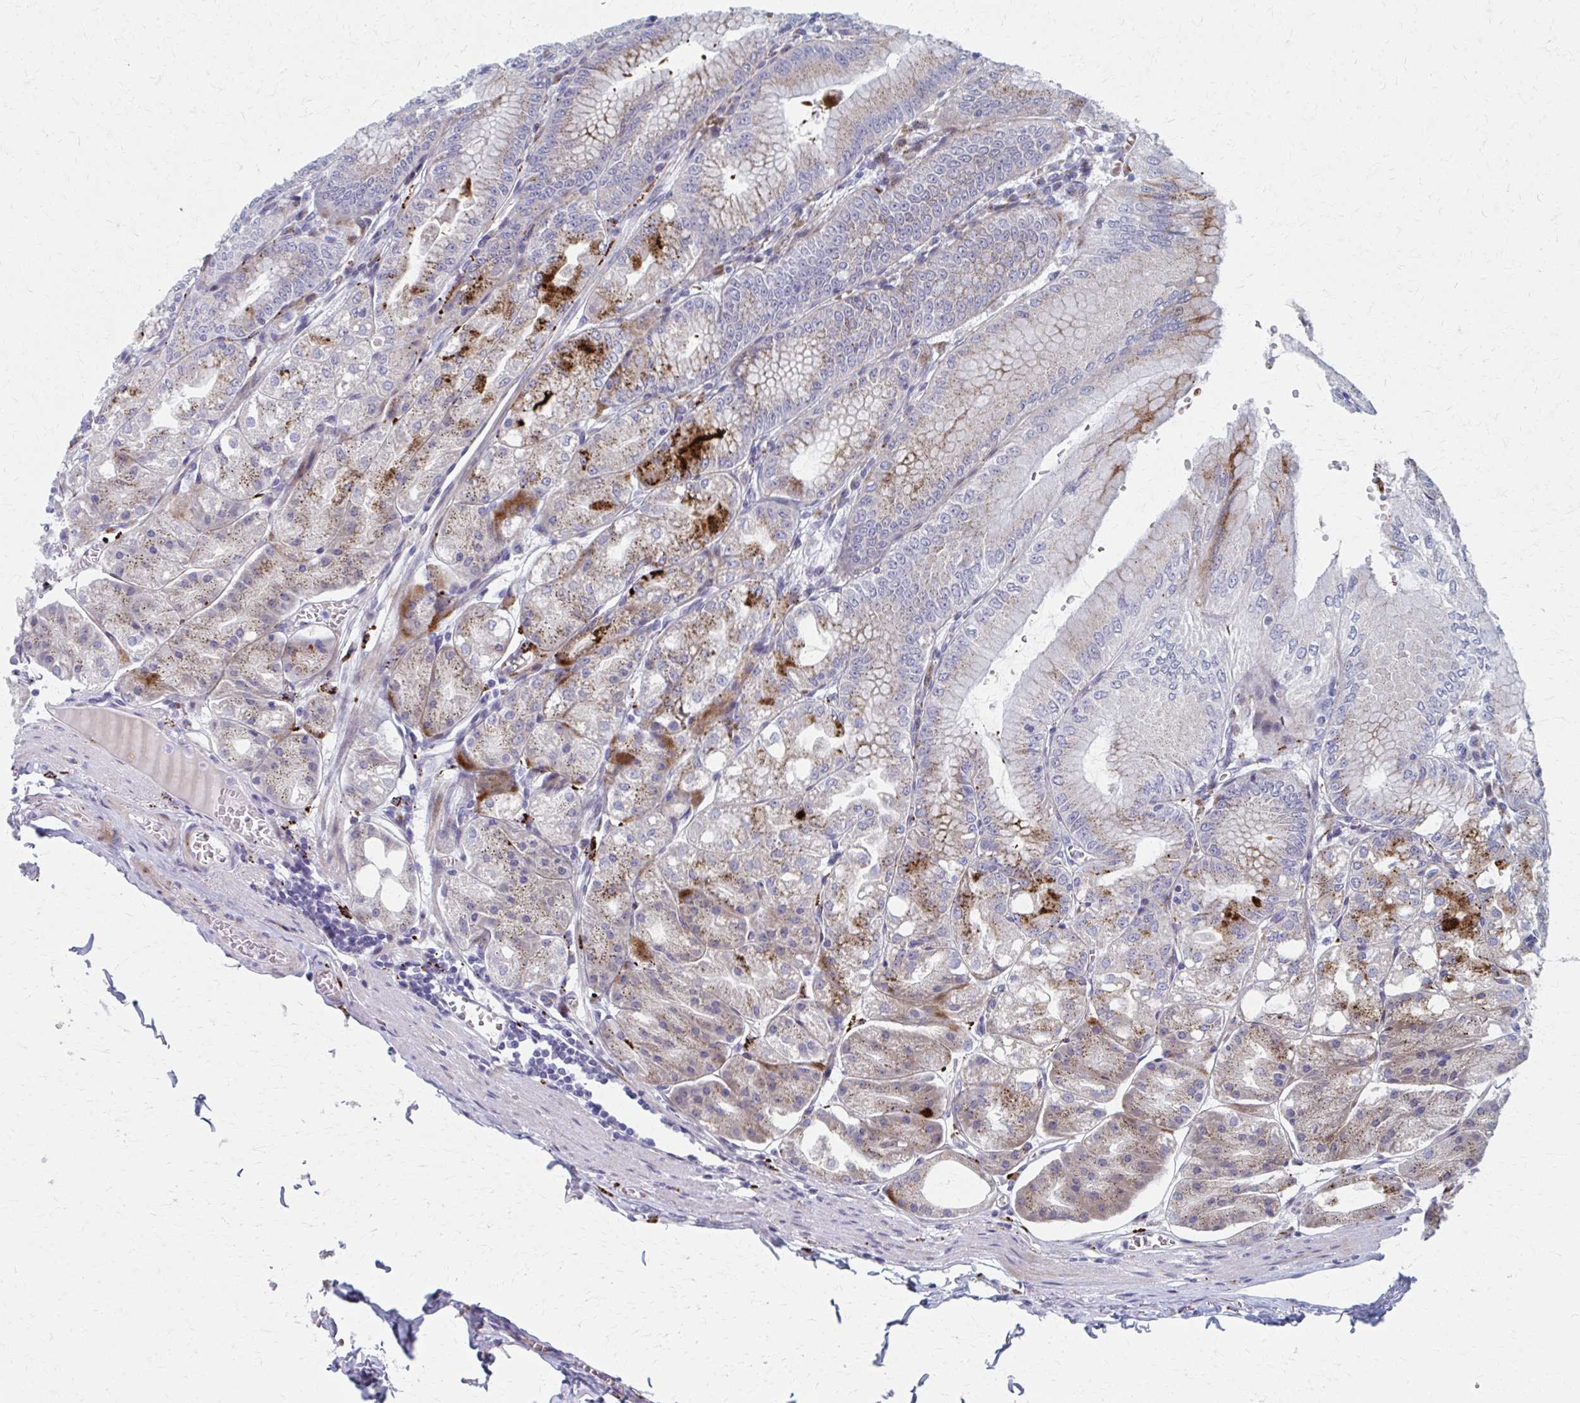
{"staining": {"intensity": "strong", "quantity": "<25%", "location": "cytoplasmic/membranous"}, "tissue": "stomach", "cell_type": "Glandular cells", "image_type": "normal", "snomed": [{"axis": "morphology", "description": "Normal tissue, NOS"}, {"axis": "topography", "description": "Stomach, lower"}], "caption": "Unremarkable stomach shows strong cytoplasmic/membranous positivity in about <25% of glandular cells.", "gene": "OLFM2", "patient": {"sex": "male", "age": 71}}